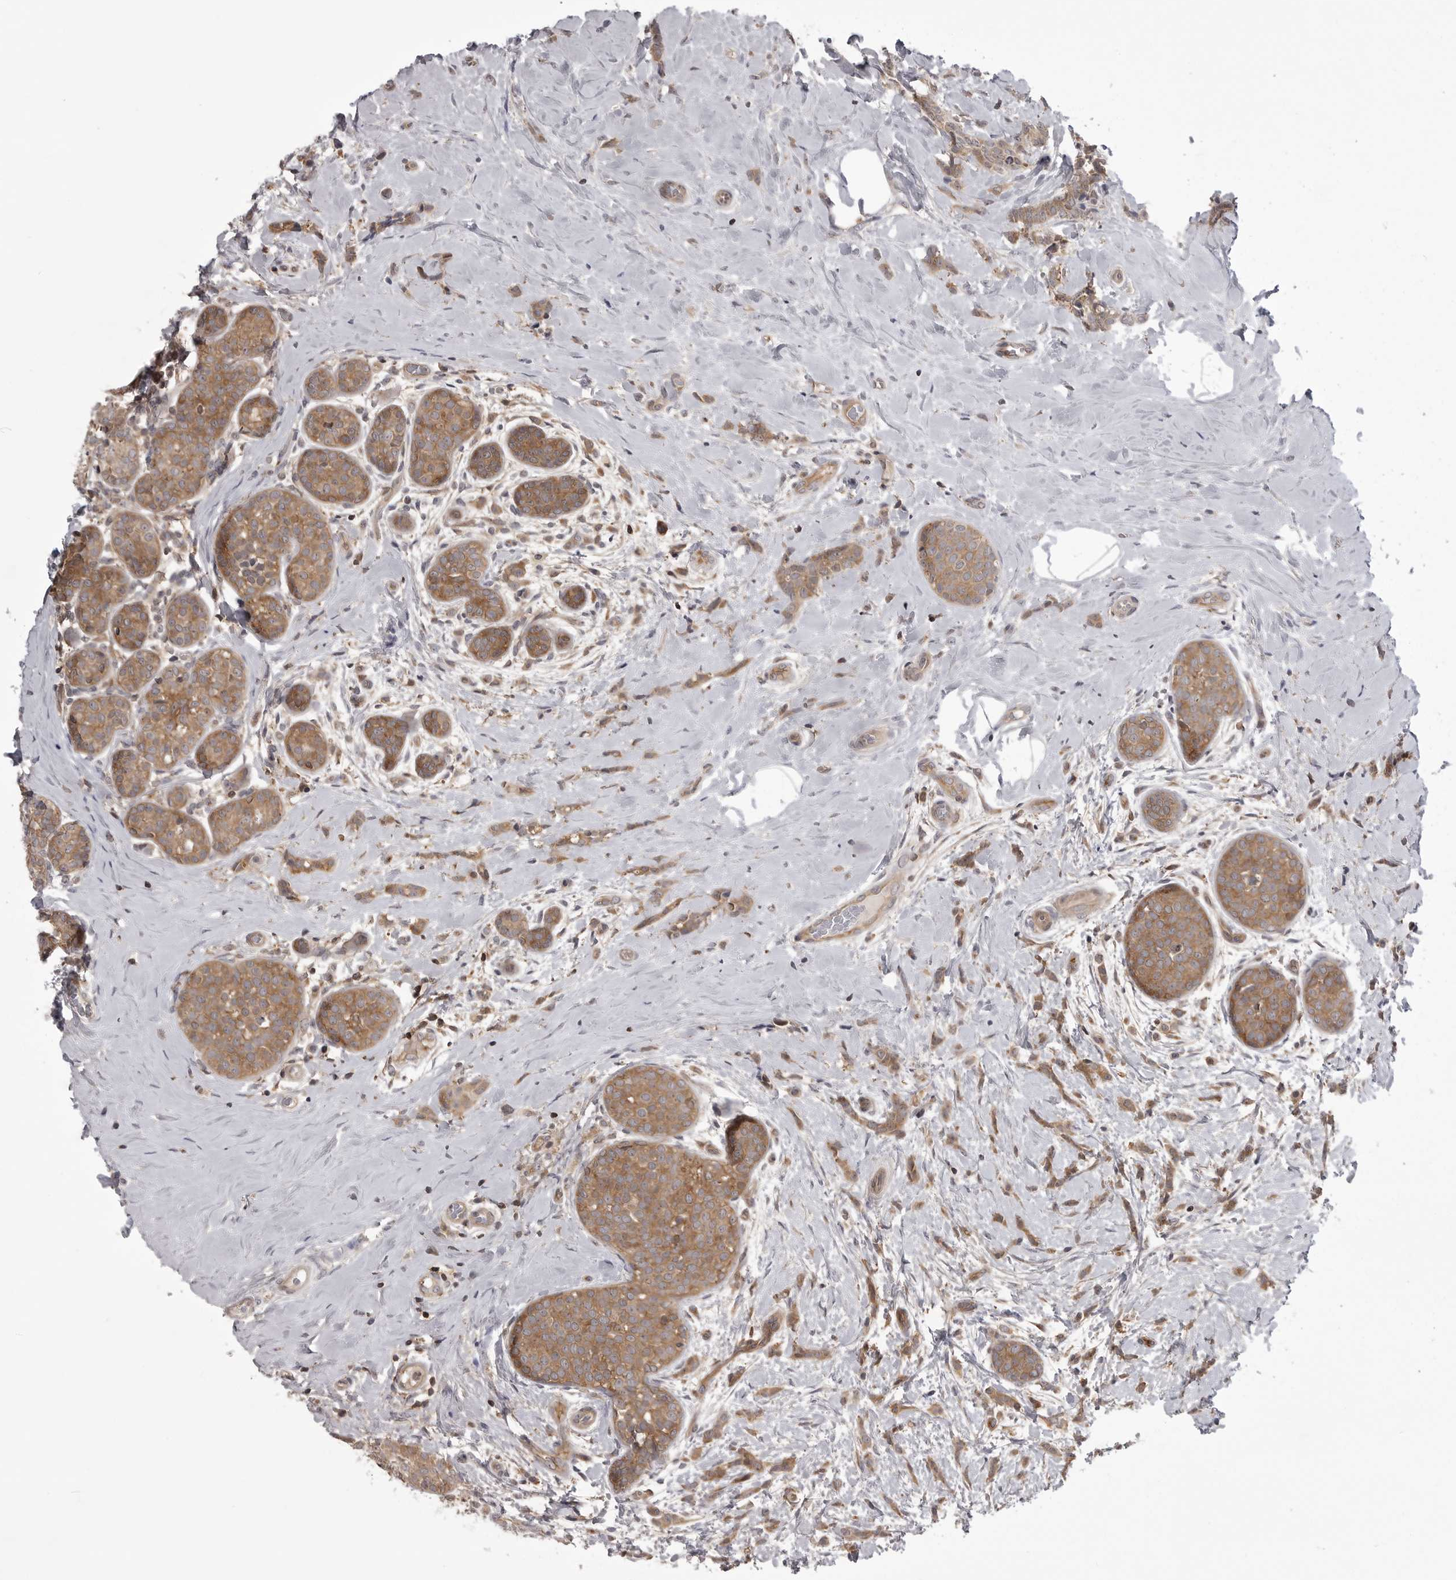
{"staining": {"intensity": "moderate", "quantity": ">75%", "location": "cytoplasmic/membranous"}, "tissue": "breast cancer", "cell_type": "Tumor cells", "image_type": "cancer", "snomed": [{"axis": "morphology", "description": "Lobular carcinoma, in situ"}, {"axis": "morphology", "description": "Lobular carcinoma"}, {"axis": "topography", "description": "Breast"}], "caption": "Lobular carcinoma in situ (breast) stained with DAB immunohistochemistry reveals medium levels of moderate cytoplasmic/membranous positivity in approximately >75% of tumor cells. The staining was performed using DAB, with brown indicating positive protein expression. Nuclei are stained blue with hematoxylin.", "gene": "STK24", "patient": {"sex": "female", "age": 41}}